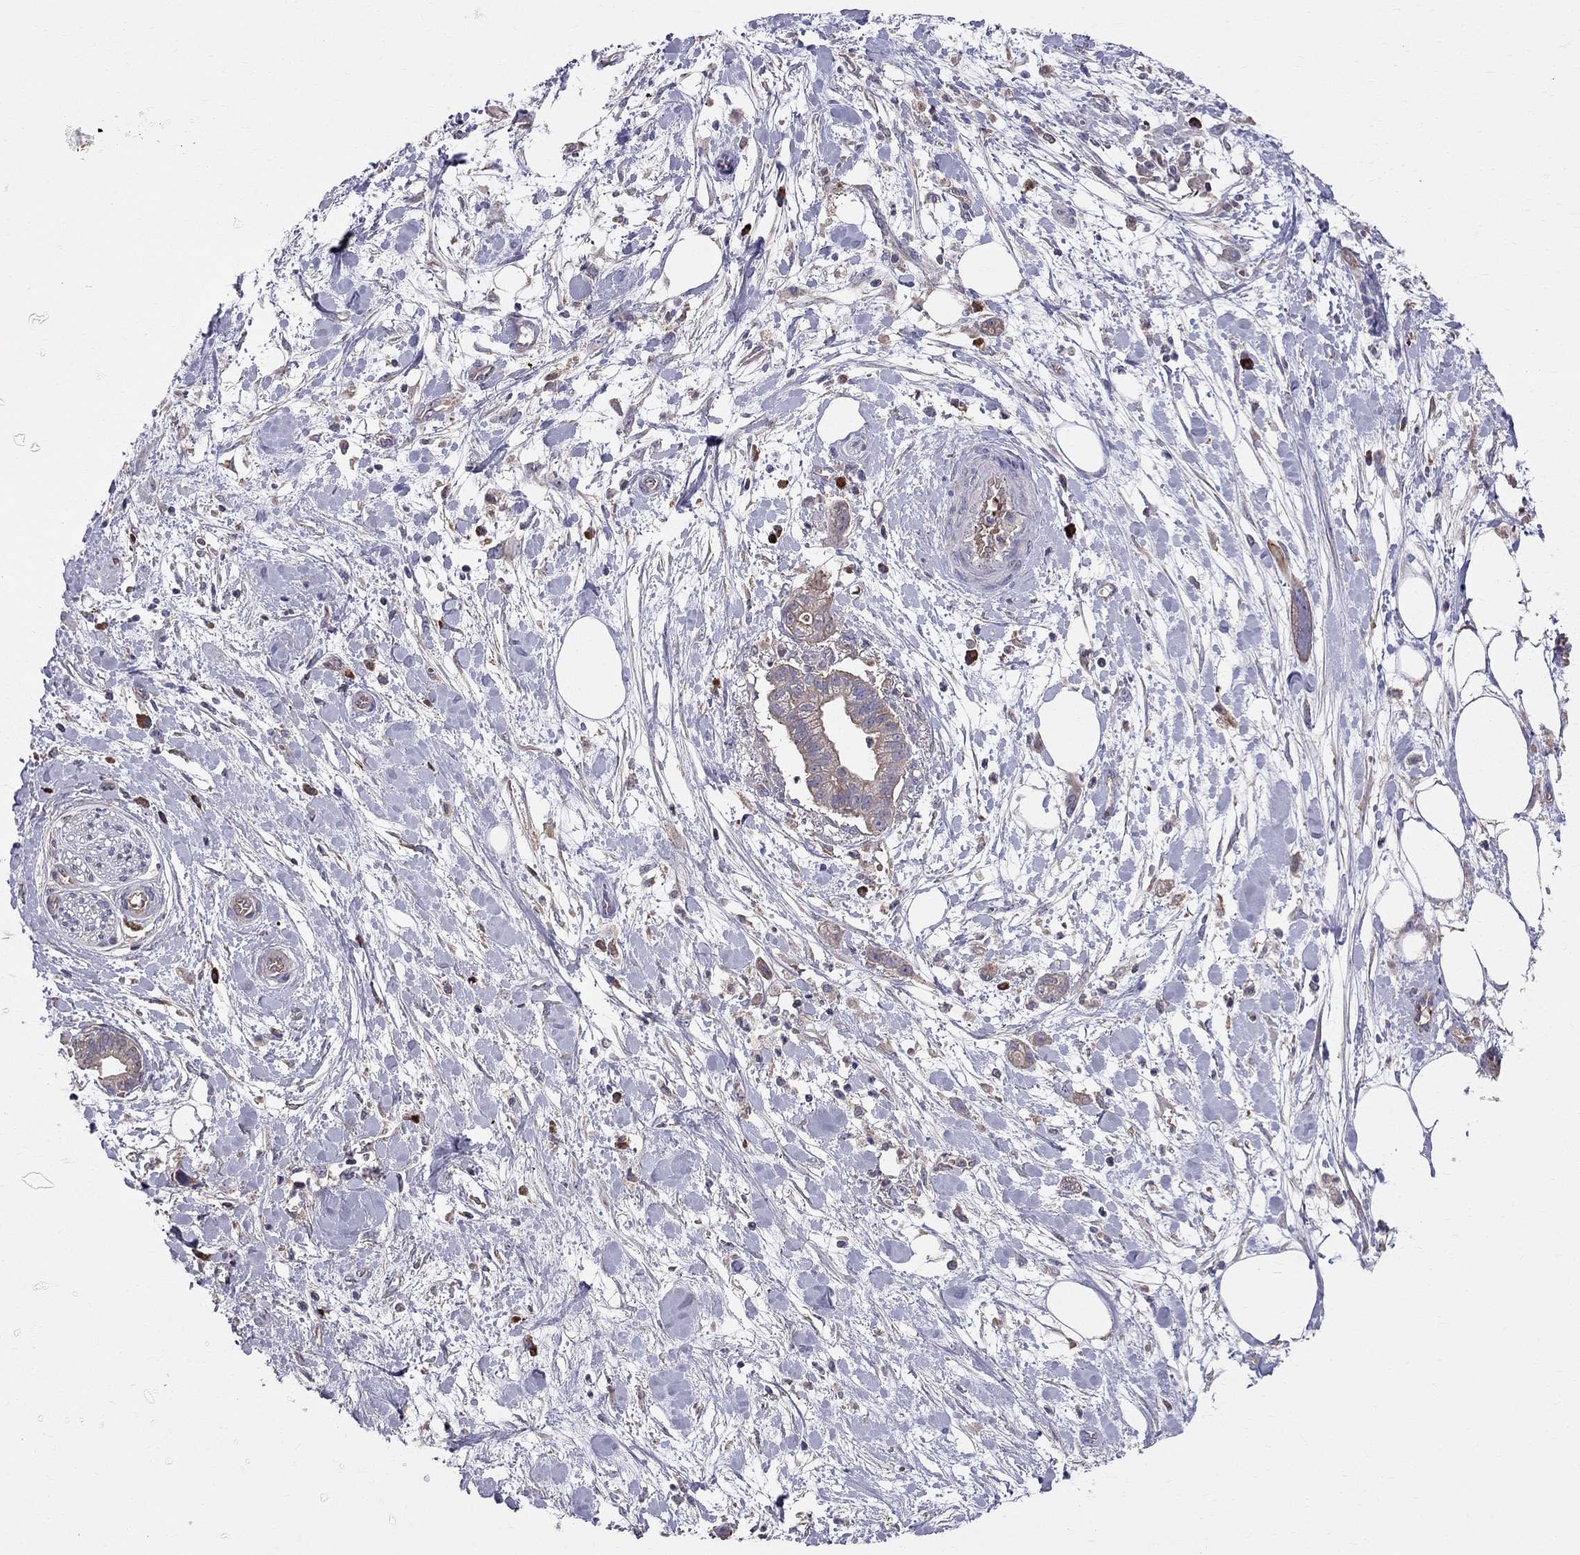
{"staining": {"intensity": "moderate", "quantity": ">75%", "location": "cytoplasmic/membranous"}, "tissue": "pancreatic cancer", "cell_type": "Tumor cells", "image_type": "cancer", "snomed": [{"axis": "morphology", "description": "Normal tissue, NOS"}, {"axis": "morphology", "description": "Adenocarcinoma, NOS"}, {"axis": "topography", "description": "Lymph node"}, {"axis": "topography", "description": "Pancreas"}], "caption": "Immunohistochemical staining of pancreatic adenocarcinoma reveals medium levels of moderate cytoplasmic/membranous positivity in about >75% of tumor cells.", "gene": "PIK3CG", "patient": {"sex": "female", "age": 58}}